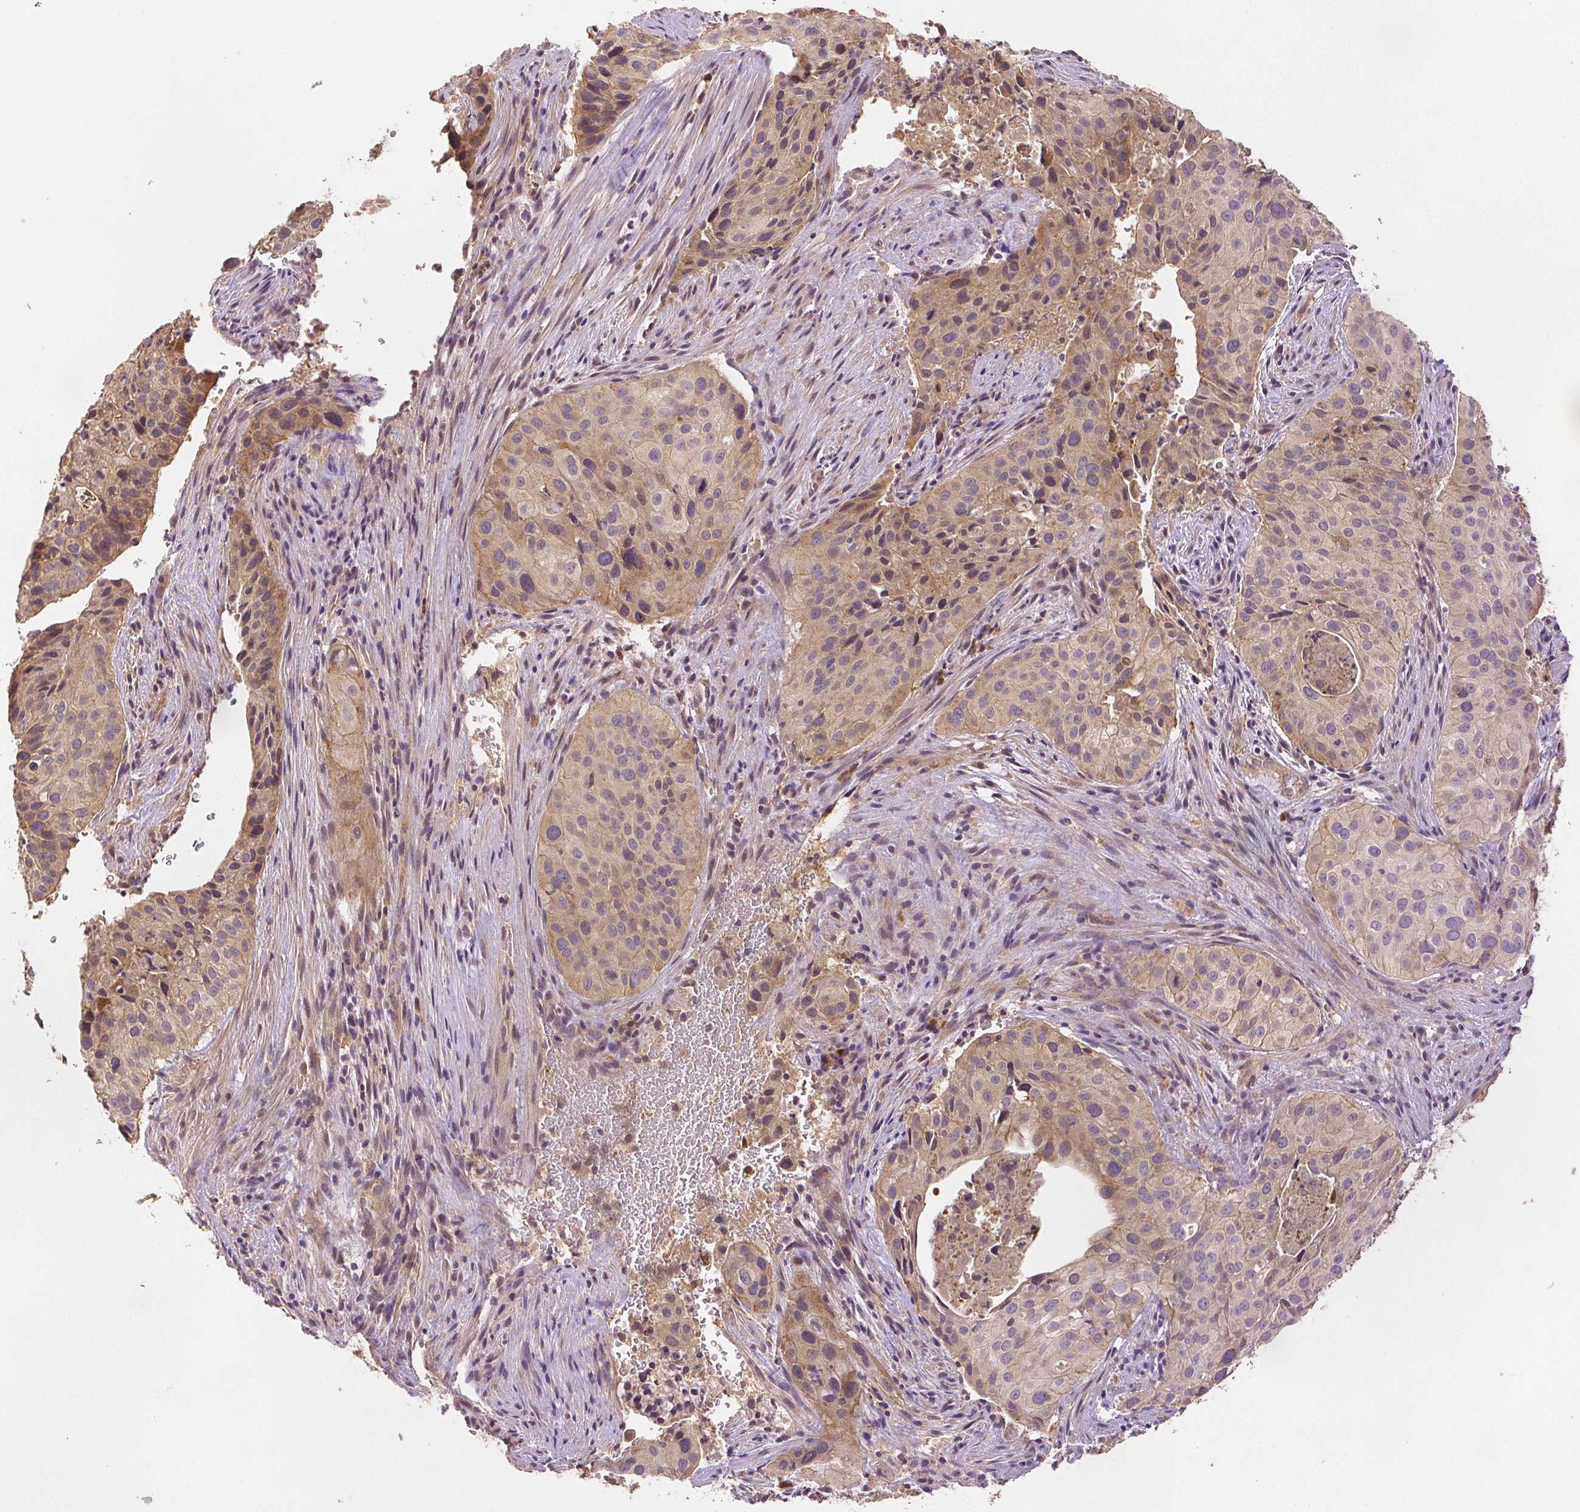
{"staining": {"intensity": "weak", "quantity": "25%-75%", "location": "cytoplasmic/membranous"}, "tissue": "cervical cancer", "cell_type": "Tumor cells", "image_type": "cancer", "snomed": [{"axis": "morphology", "description": "Squamous cell carcinoma, NOS"}, {"axis": "topography", "description": "Cervix"}], "caption": "A brown stain shows weak cytoplasmic/membranous expression of a protein in cervical cancer tumor cells.", "gene": "YIF1B", "patient": {"sex": "female", "age": 38}}